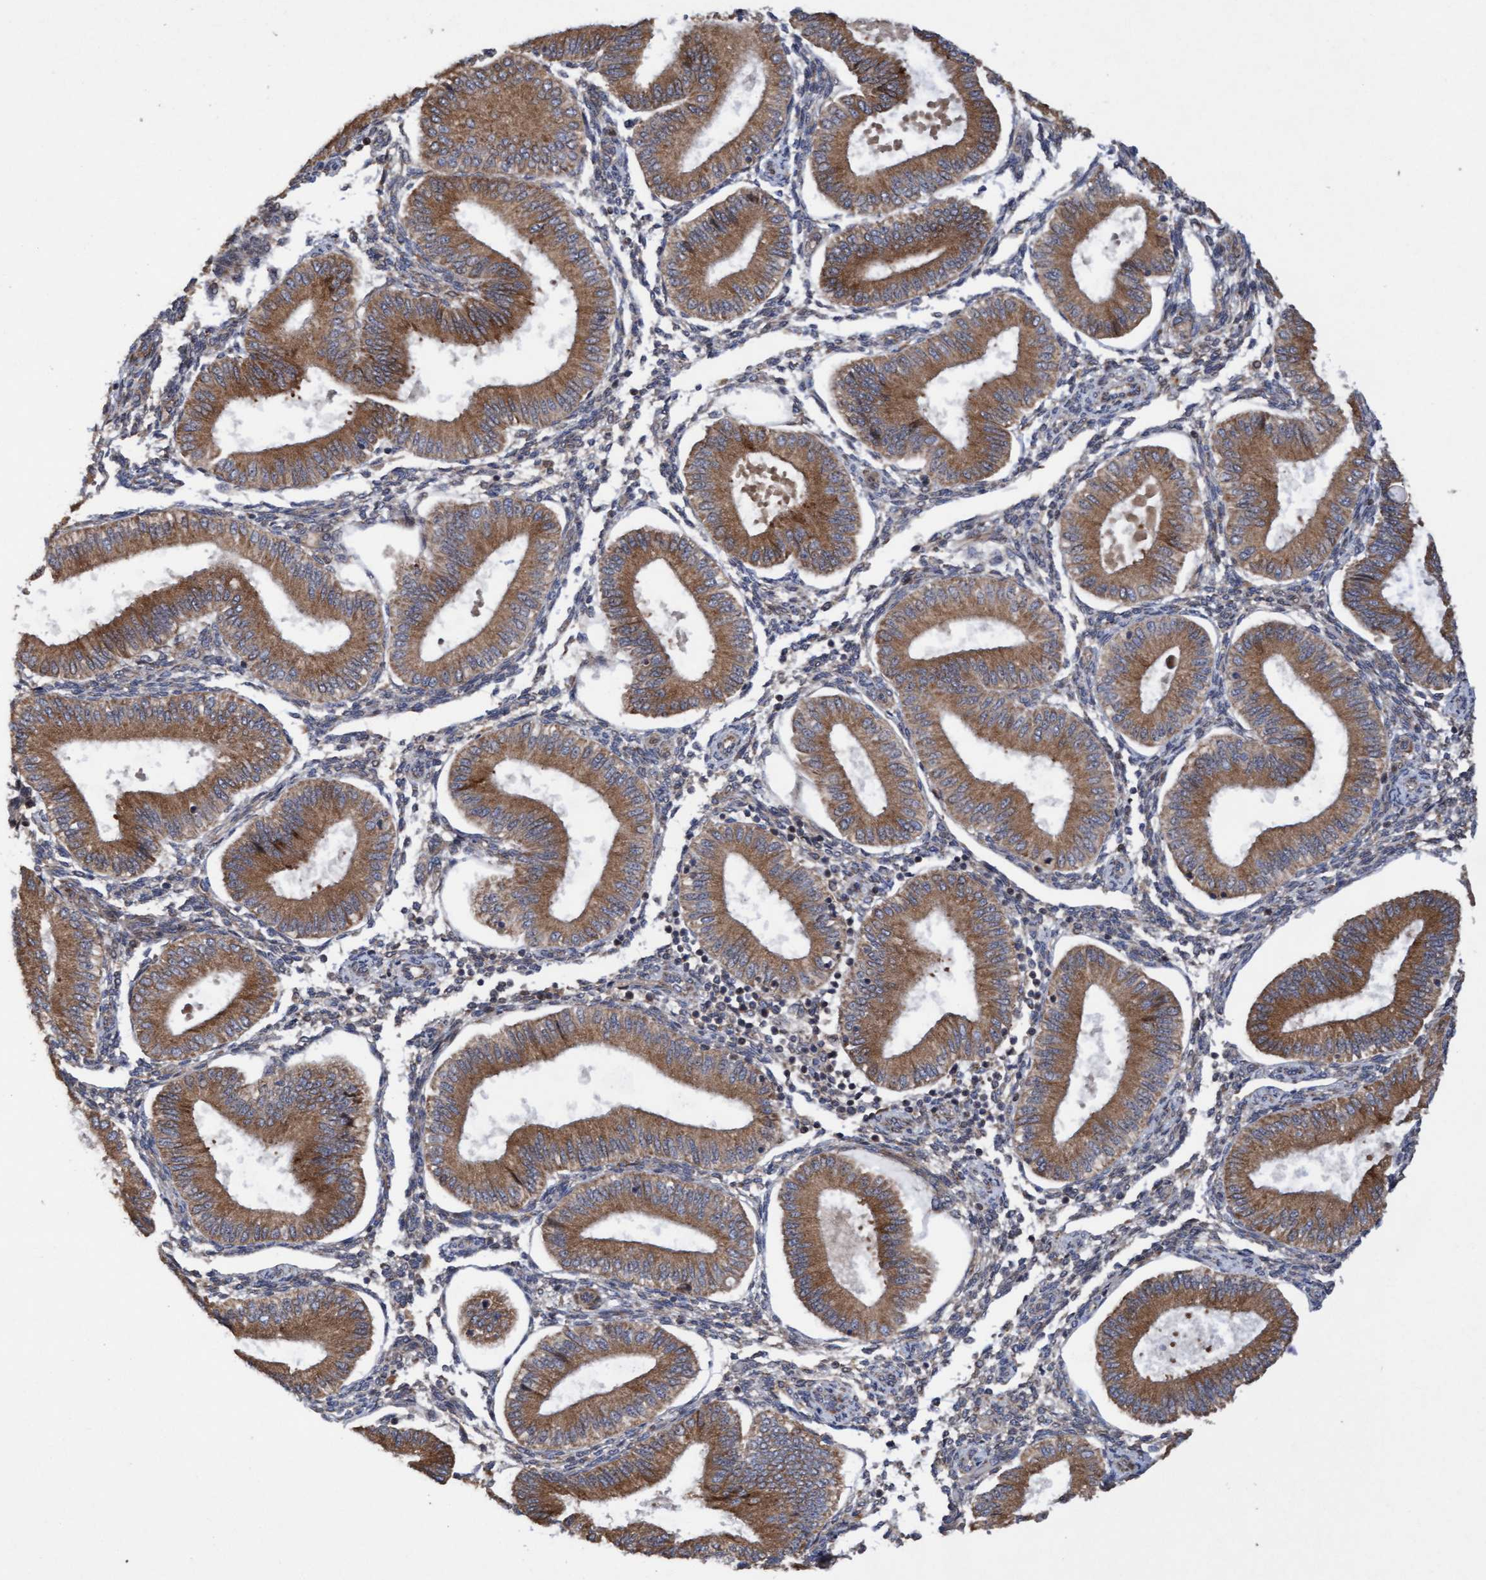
{"staining": {"intensity": "moderate", "quantity": ">75%", "location": "cytoplasmic/membranous"}, "tissue": "endometrium", "cell_type": "Cells in endometrial stroma", "image_type": "normal", "snomed": [{"axis": "morphology", "description": "Normal tissue, NOS"}, {"axis": "topography", "description": "Endometrium"}], "caption": "Immunohistochemistry histopathology image of normal human endometrium stained for a protein (brown), which demonstrates medium levels of moderate cytoplasmic/membranous positivity in approximately >75% of cells in endometrial stroma.", "gene": "ELP5", "patient": {"sex": "female", "age": 39}}